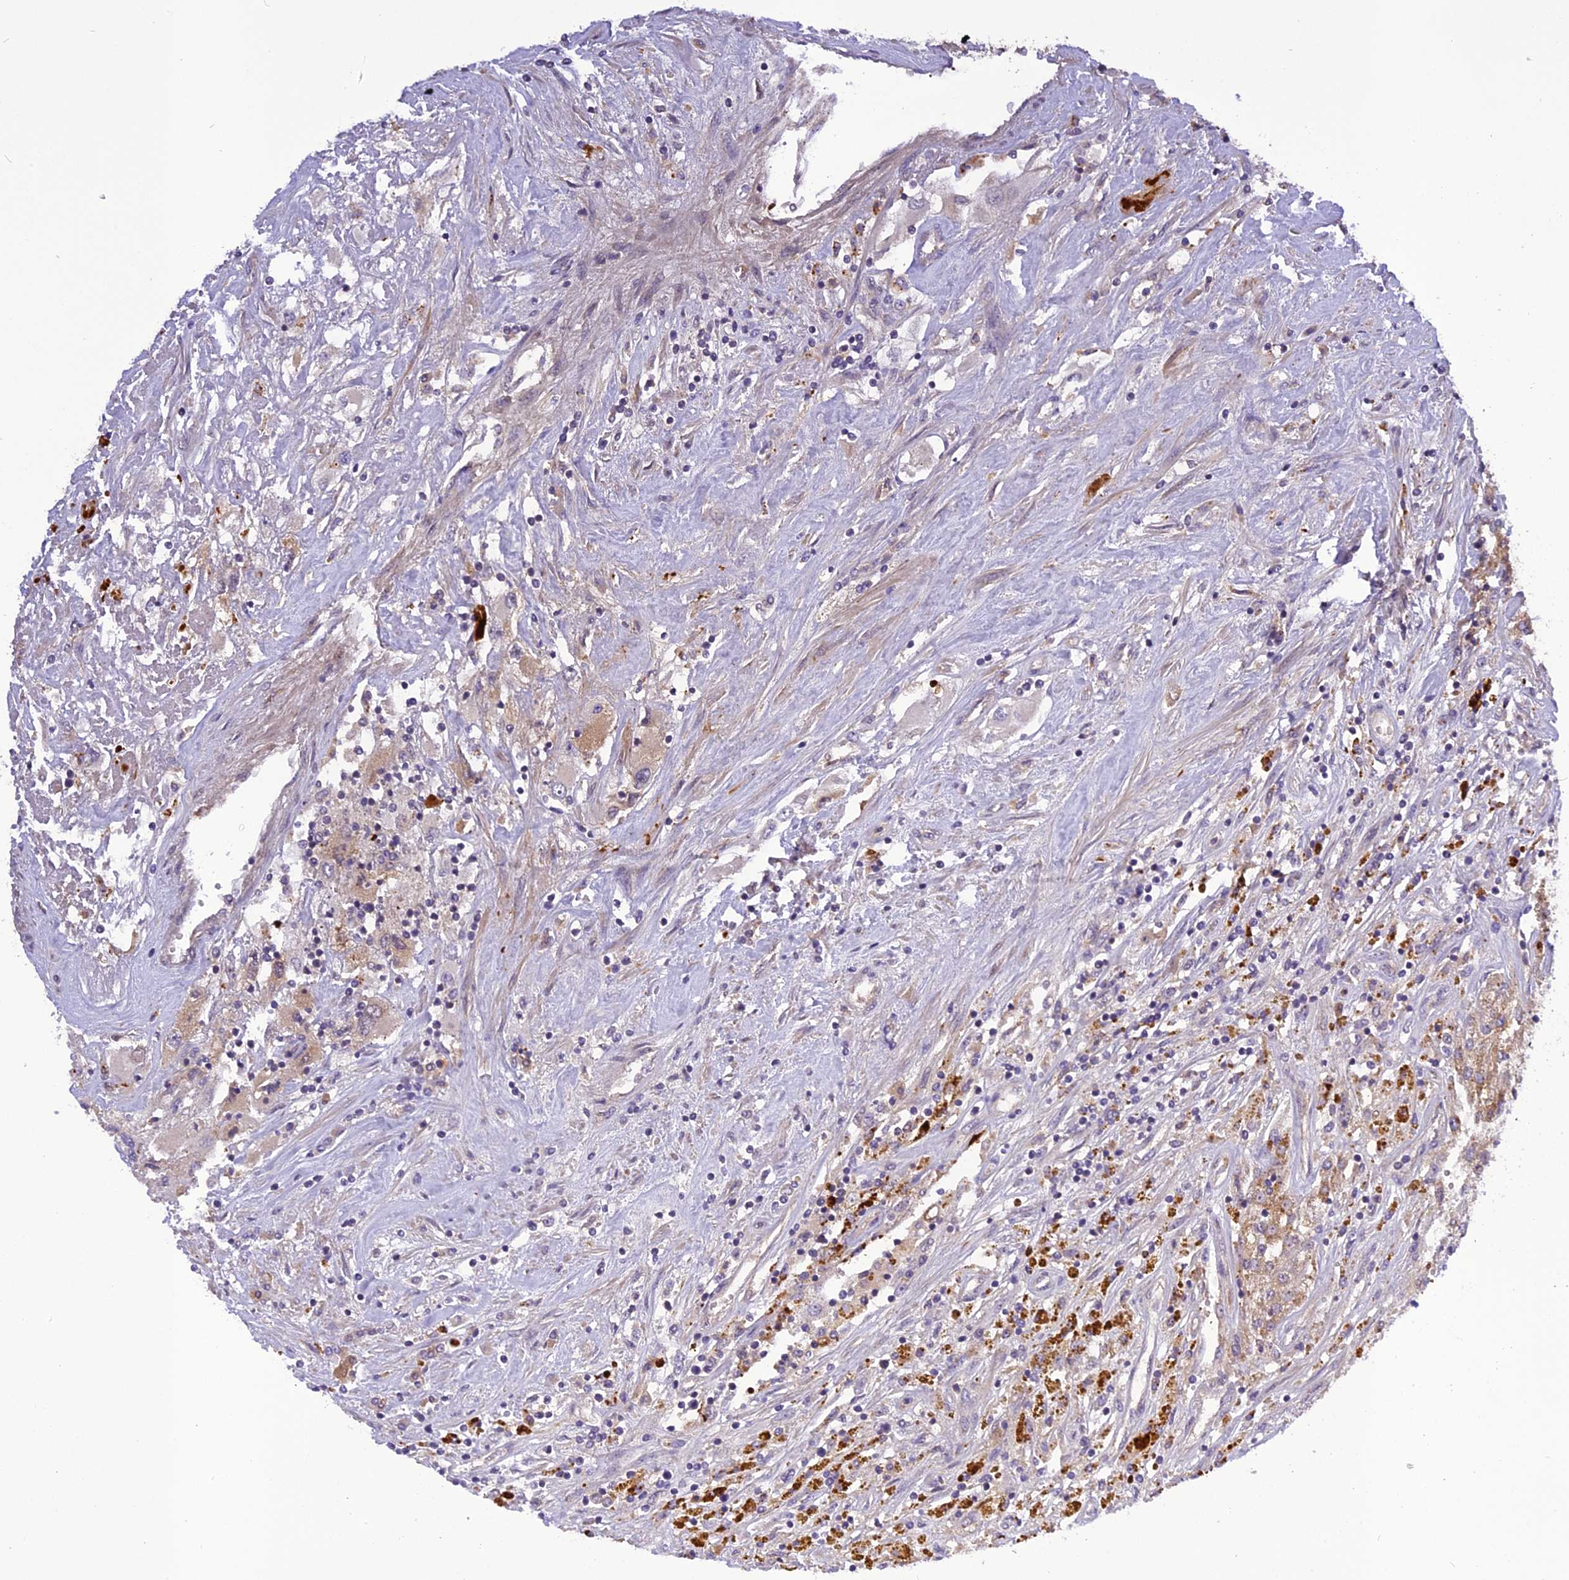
{"staining": {"intensity": "weak", "quantity": "25%-75%", "location": "cytoplasmic/membranous"}, "tissue": "renal cancer", "cell_type": "Tumor cells", "image_type": "cancer", "snomed": [{"axis": "morphology", "description": "Adenocarcinoma, NOS"}, {"axis": "topography", "description": "Kidney"}], "caption": "Renal adenocarcinoma stained with a protein marker demonstrates weak staining in tumor cells.", "gene": "FNIP2", "patient": {"sex": "female", "age": 52}}